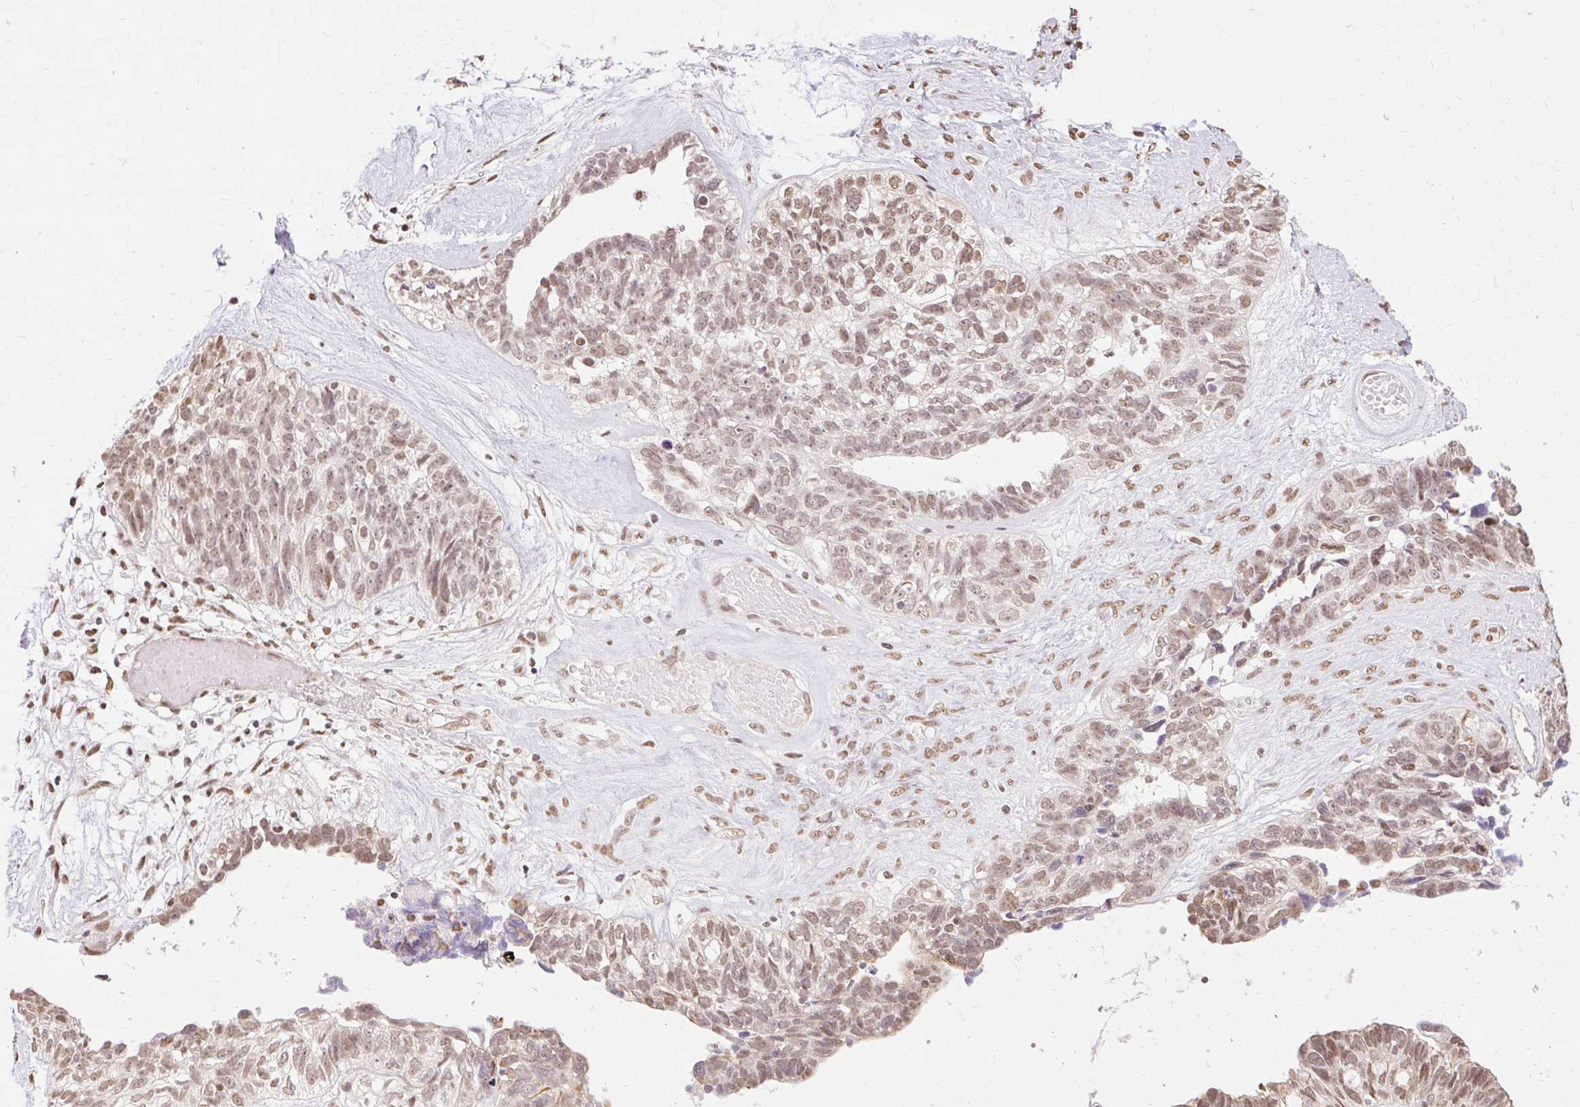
{"staining": {"intensity": "moderate", "quantity": ">75%", "location": "nuclear"}, "tissue": "ovarian cancer", "cell_type": "Tumor cells", "image_type": "cancer", "snomed": [{"axis": "morphology", "description": "Cystadenocarcinoma, serous, NOS"}, {"axis": "topography", "description": "Ovary"}], "caption": "A histopathology image showing moderate nuclear expression in about >75% of tumor cells in ovarian cancer (serous cystadenocarcinoma), as visualized by brown immunohistochemical staining.", "gene": "NPIPB12", "patient": {"sex": "female", "age": 79}}